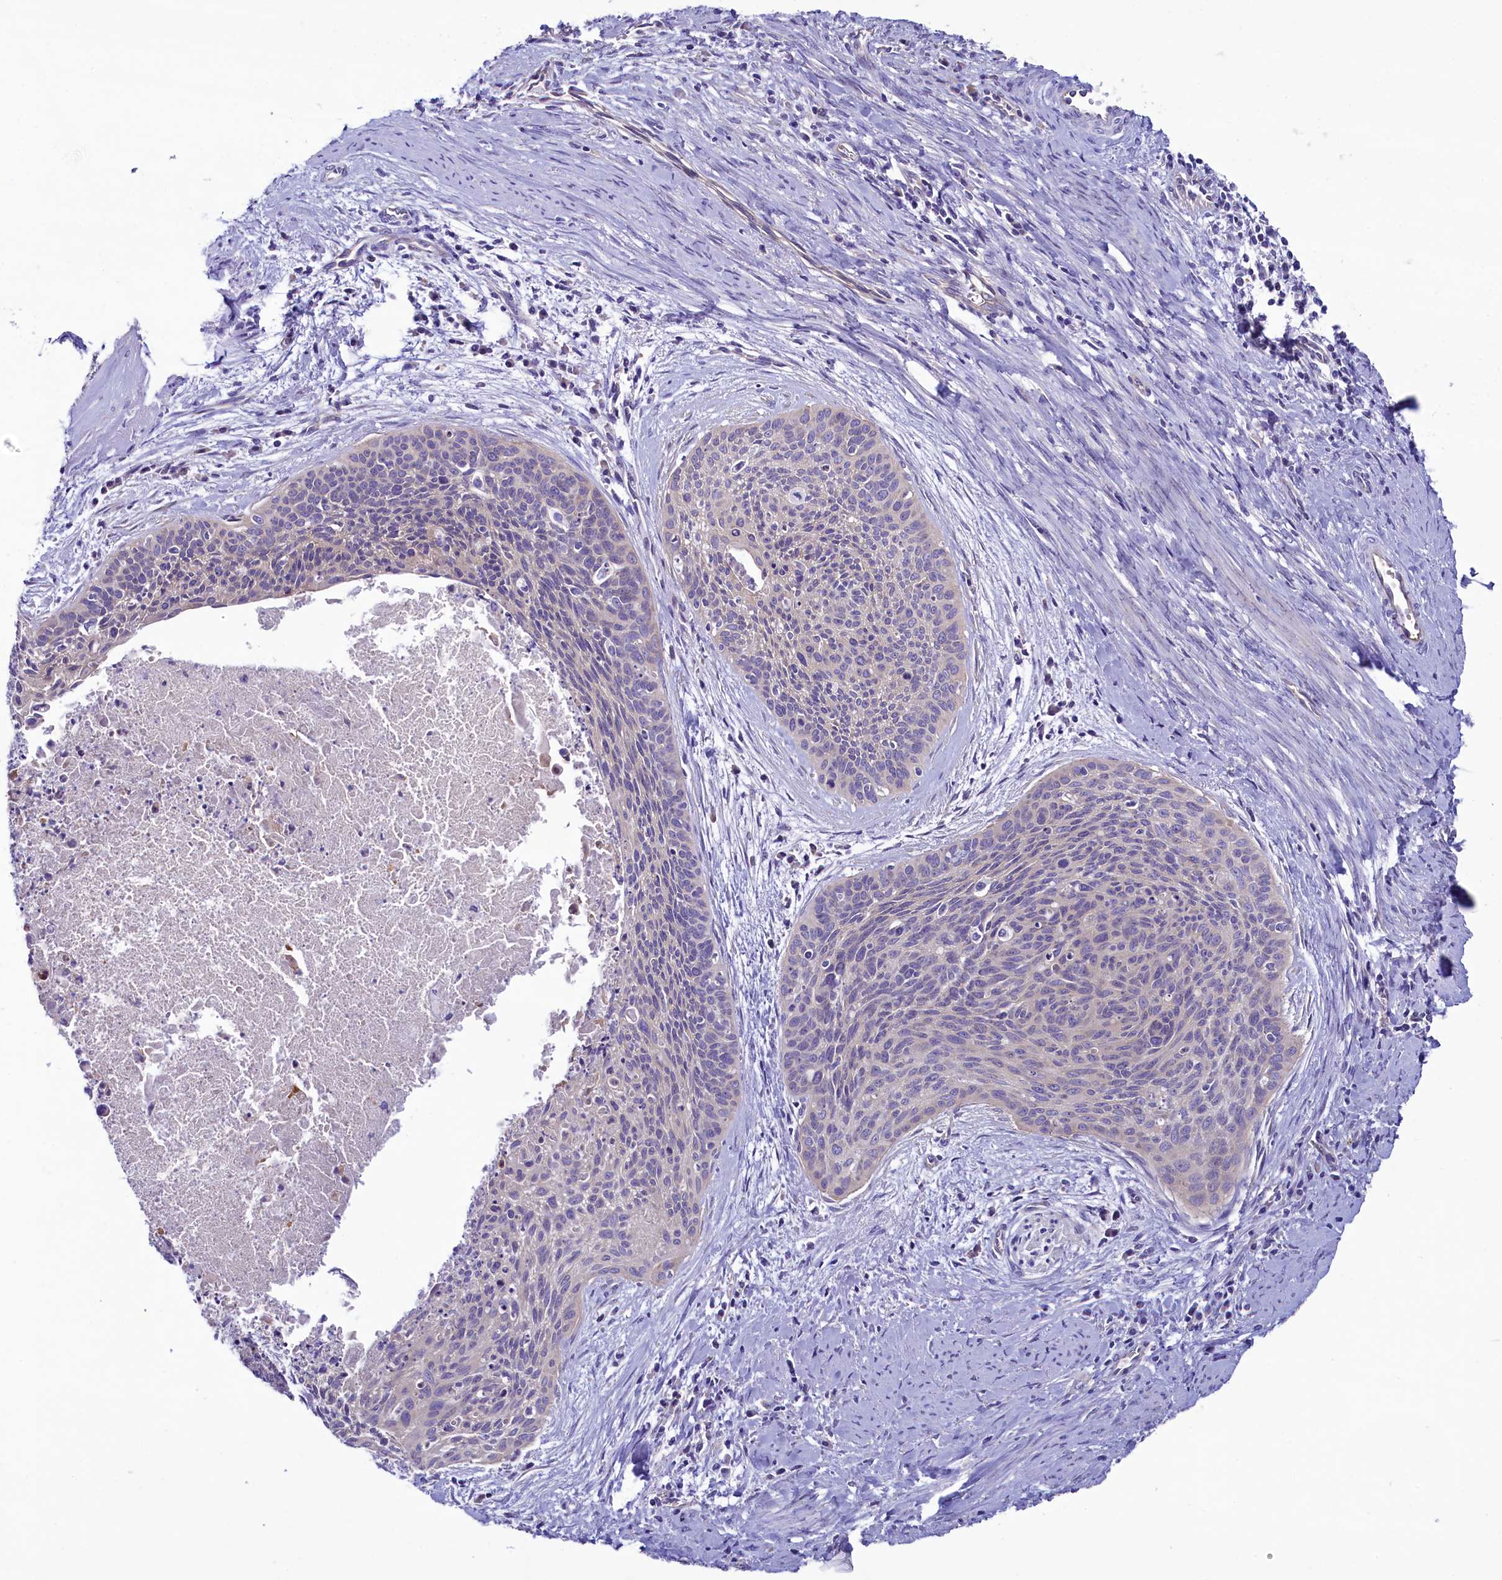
{"staining": {"intensity": "negative", "quantity": "none", "location": "none"}, "tissue": "cervical cancer", "cell_type": "Tumor cells", "image_type": "cancer", "snomed": [{"axis": "morphology", "description": "Squamous cell carcinoma, NOS"}, {"axis": "topography", "description": "Cervix"}], "caption": "Protein analysis of squamous cell carcinoma (cervical) displays no significant positivity in tumor cells.", "gene": "KRBOX5", "patient": {"sex": "female", "age": 55}}